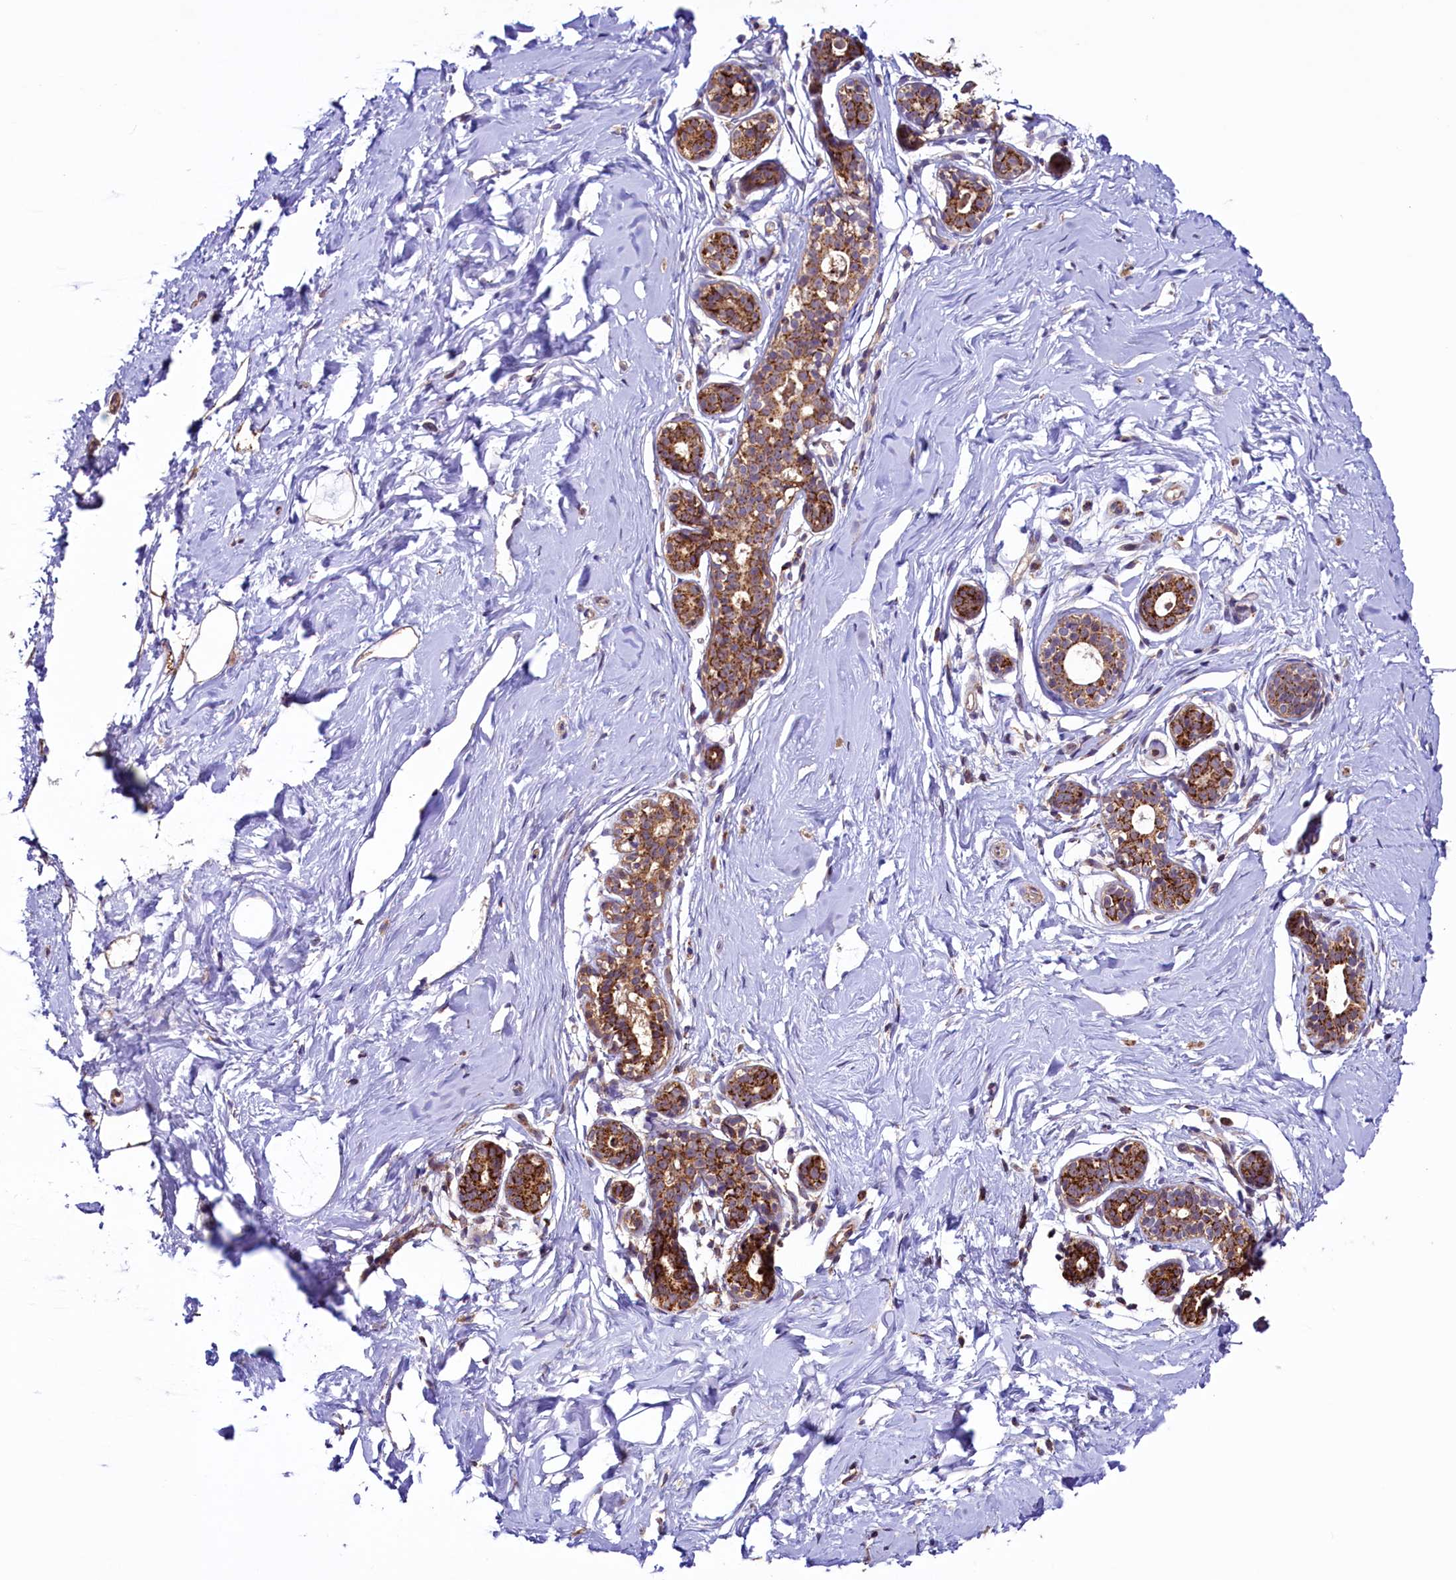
{"staining": {"intensity": "moderate", "quantity": ">75%", "location": "cytoplasmic/membranous,nuclear"}, "tissue": "breast", "cell_type": "Adipocytes", "image_type": "normal", "snomed": [{"axis": "morphology", "description": "Normal tissue, NOS"}, {"axis": "morphology", "description": "Adenoma, NOS"}, {"axis": "topography", "description": "Breast"}], "caption": "Breast was stained to show a protein in brown. There is medium levels of moderate cytoplasmic/membranous,nuclear positivity in approximately >75% of adipocytes.", "gene": "STARD5", "patient": {"sex": "female", "age": 23}}